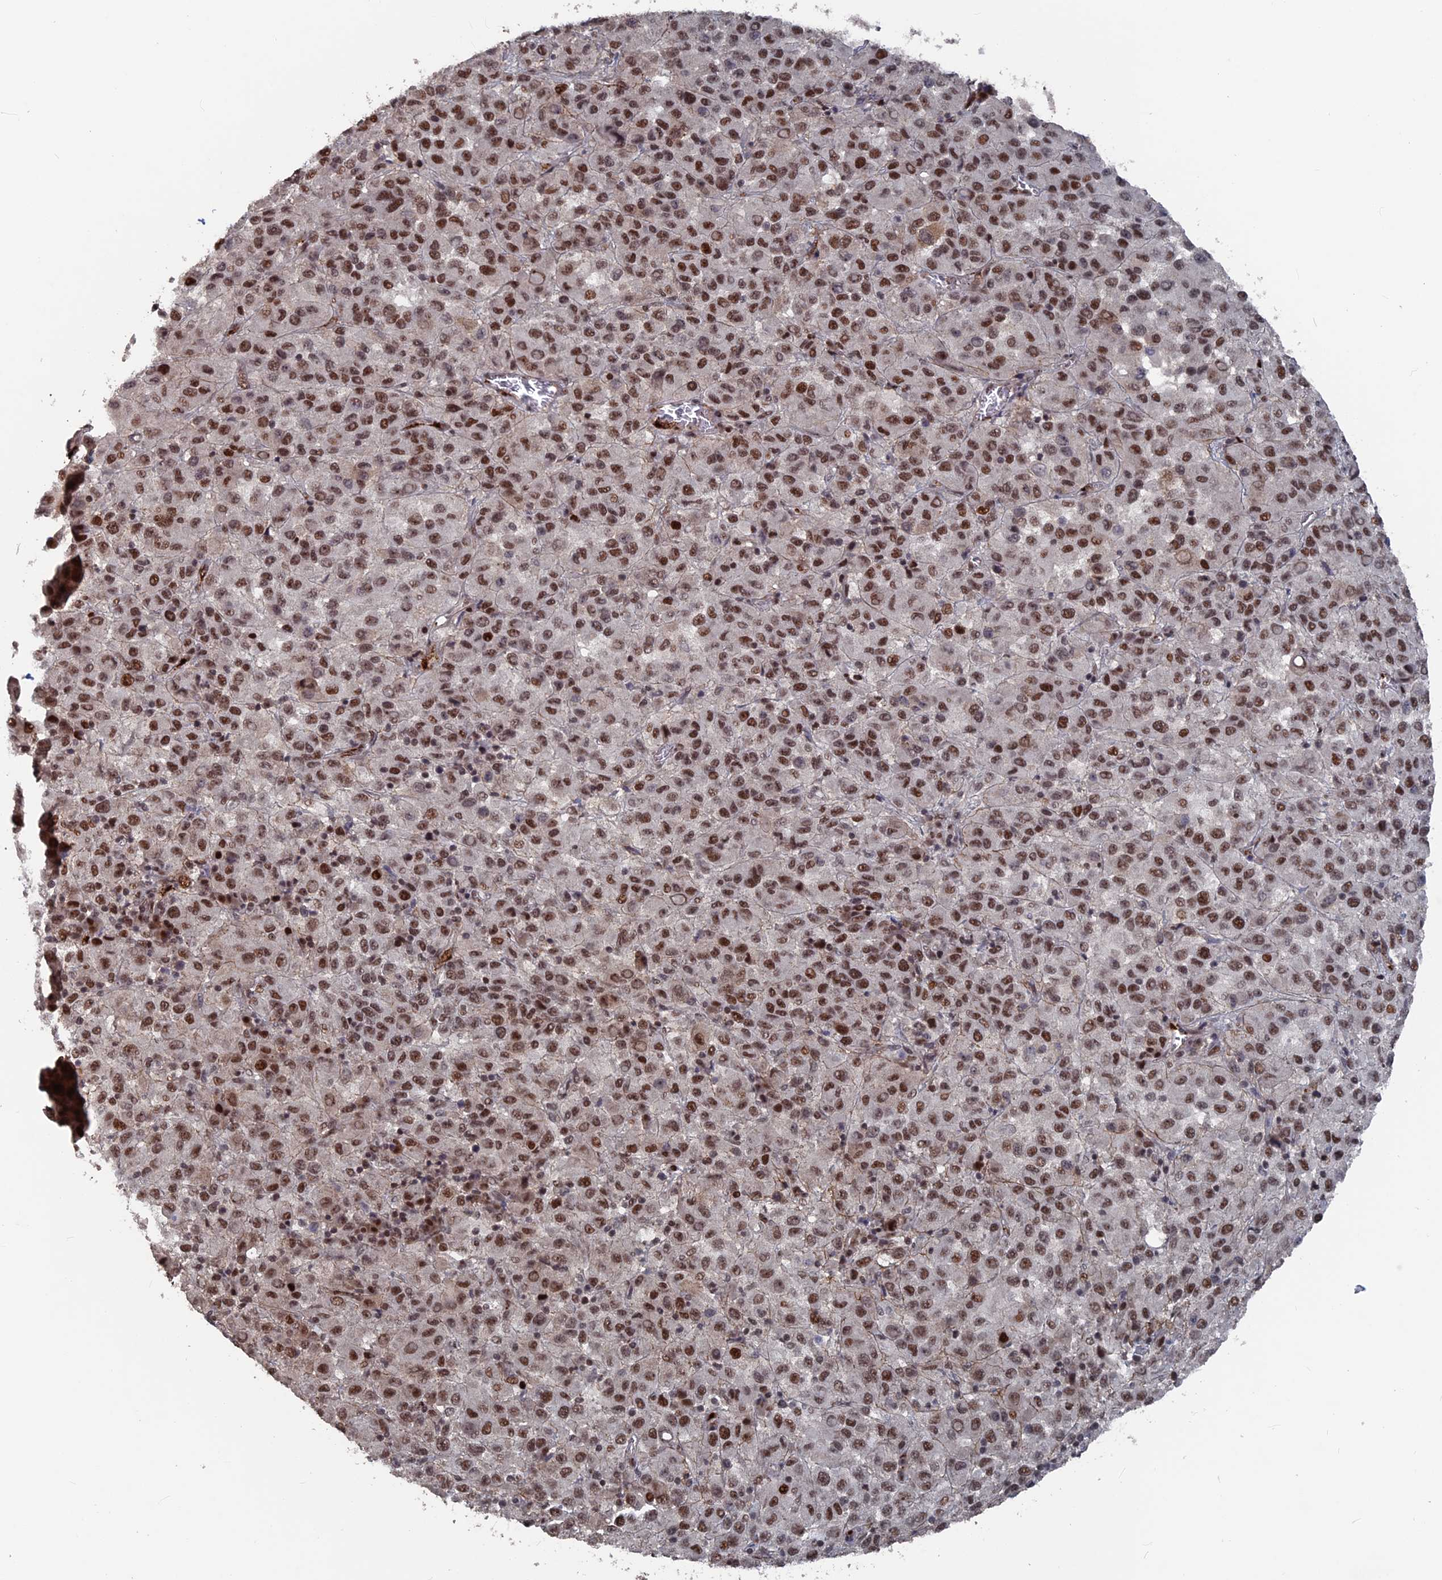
{"staining": {"intensity": "moderate", "quantity": ">75%", "location": "nuclear"}, "tissue": "melanoma", "cell_type": "Tumor cells", "image_type": "cancer", "snomed": [{"axis": "morphology", "description": "Malignant melanoma, Metastatic site"}, {"axis": "topography", "description": "Lung"}], "caption": "A medium amount of moderate nuclear positivity is seen in approximately >75% of tumor cells in melanoma tissue. (DAB = brown stain, brightfield microscopy at high magnification).", "gene": "SH3D21", "patient": {"sex": "male", "age": 64}}